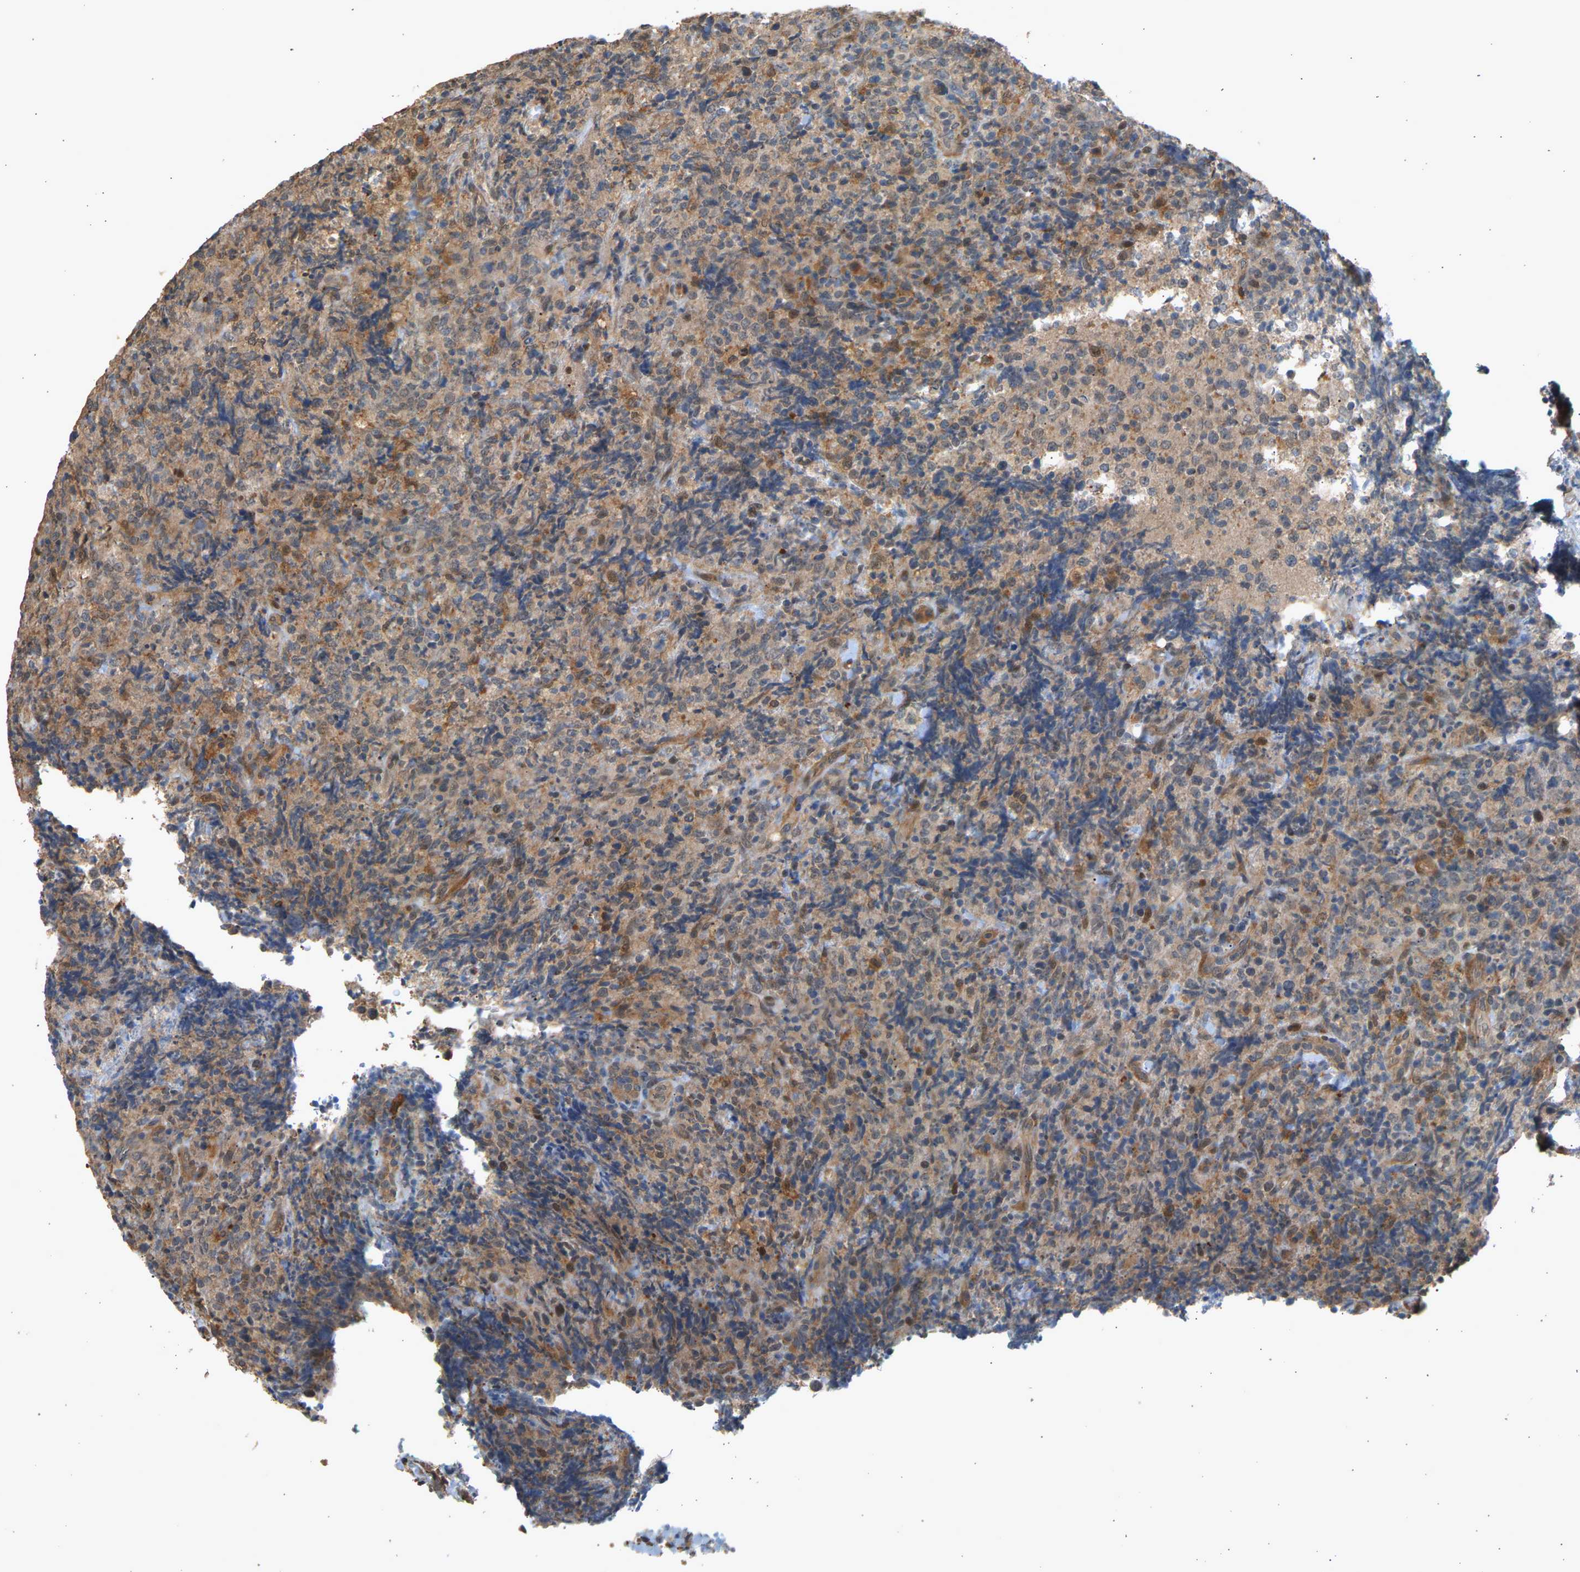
{"staining": {"intensity": "moderate", "quantity": "<25%", "location": "cytoplasmic/membranous"}, "tissue": "lymphoma", "cell_type": "Tumor cells", "image_type": "cancer", "snomed": [{"axis": "morphology", "description": "Malignant lymphoma, non-Hodgkin's type, High grade"}, {"axis": "topography", "description": "Tonsil"}], "caption": "Malignant lymphoma, non-Hodgkin's type (high-grade) stained with DAB (3,3'-diaminobenzidine) immunohistochemistry displays low levels of moderate cytoplasmic/membranous expression in approximately <25% of tumor cells. The staining was performed using DAB to visualize the protein expression in brown, while the nuclei were stained in blue with hematoxylin (Magnification: 20x).", "gene": "RGL1", "patient": {"sex": "female", "age": 36}}